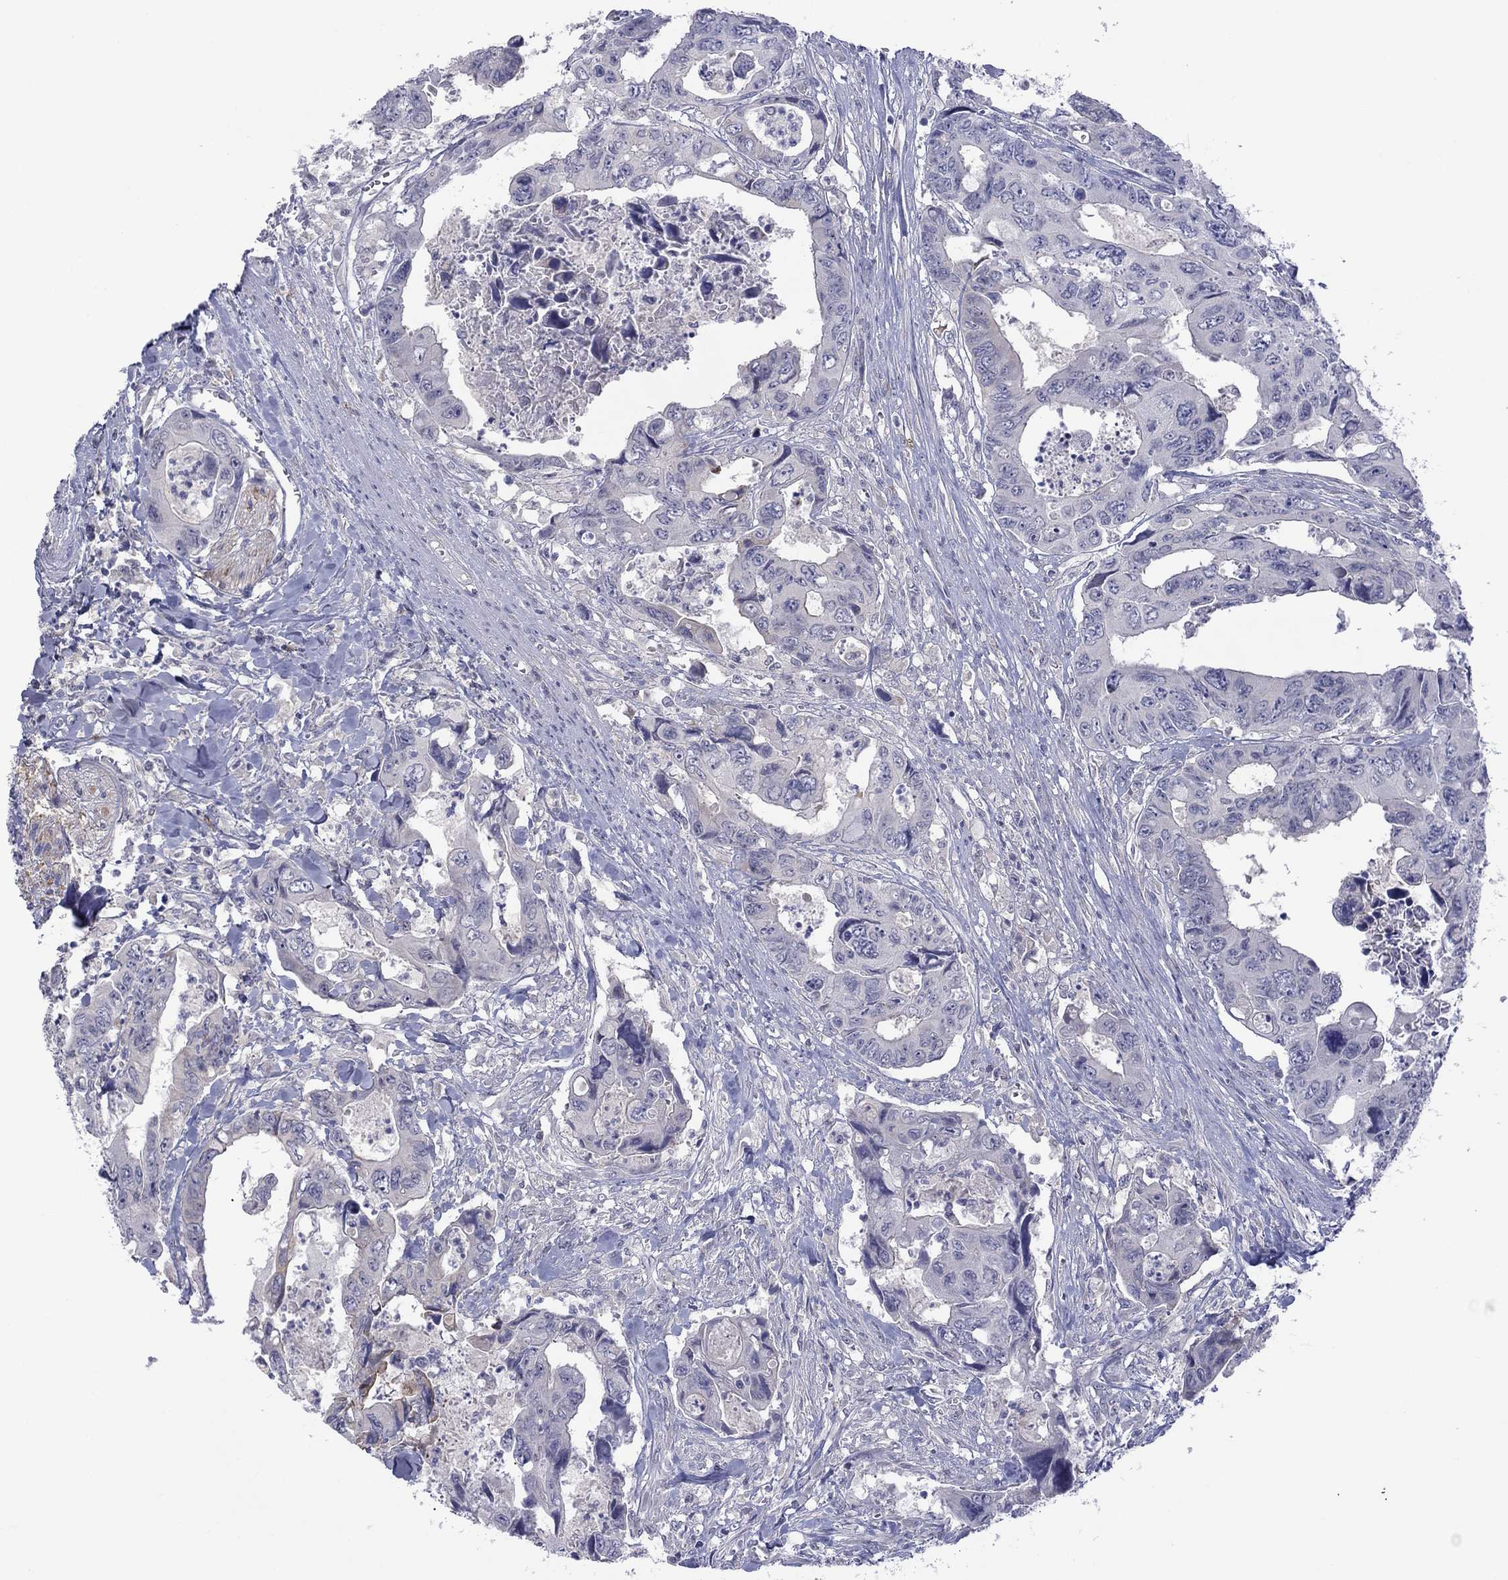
{"staining": {"intensity": "negative", "quantity": "none", "location": "none"}, "tissue": "colorectal cancer", "cell_type": "Tumor cells", "image_type": "cancer", "snomed": [{"axis": "morphology", "description": "Adenocarcinoma, NOS"}, {"axis": "topography", "description": "Rectum"}], "caption": "Immunohistochemistry (IHC) image of colorectal adenocarcinoma stained for a protein (brown), which reveals no staining in tumor cells.", "gene": "CYP2B6", "patient": {"sex": "male", "age": 62}}